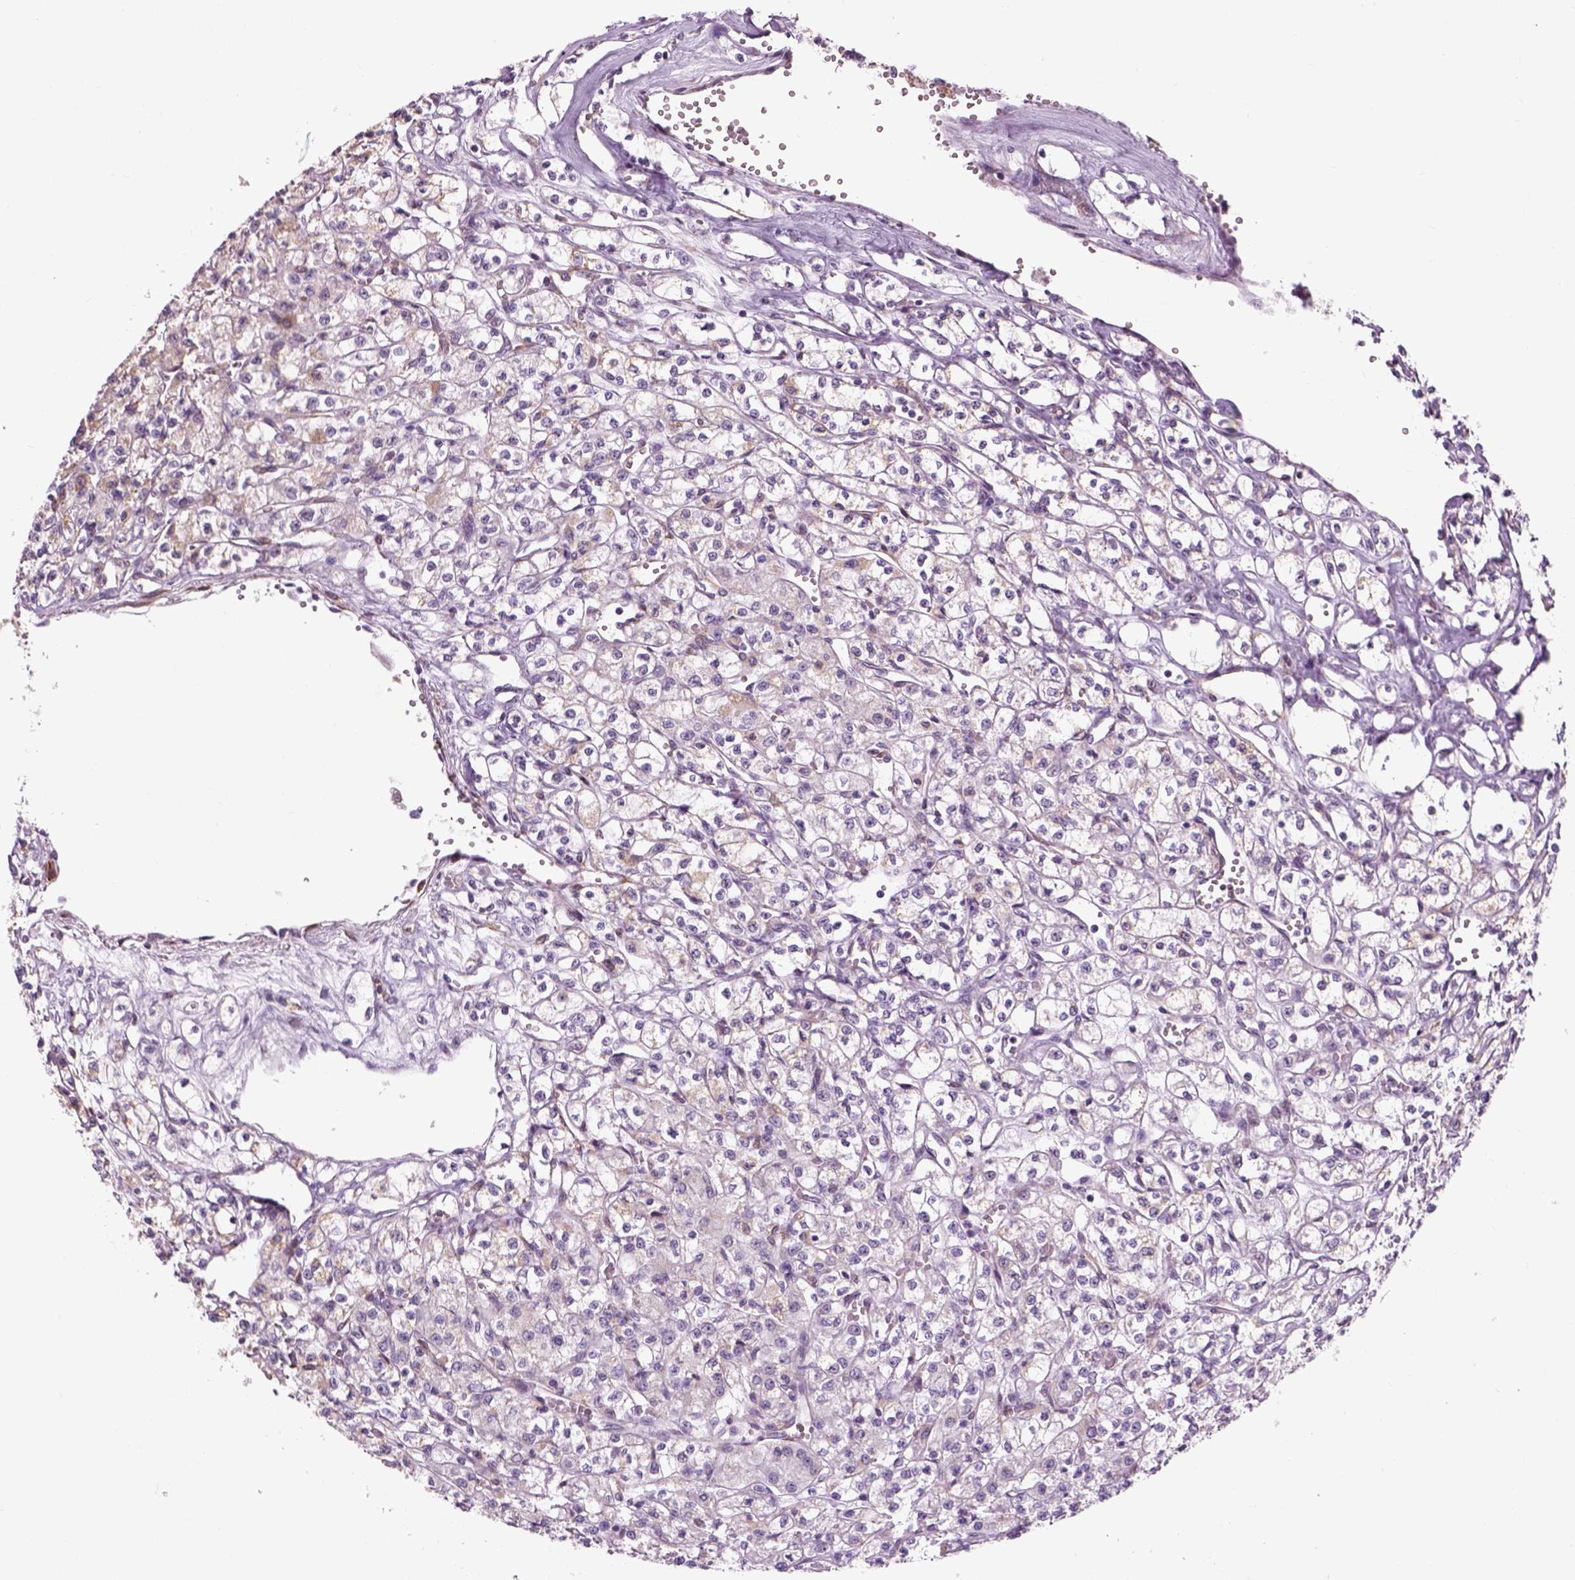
{"staining": {"intensity": "negative", "quantity": "none", "location": "none"}, "tissue": "renal cancer", "cell_type": "Tumor cells", "image_type": "cancer", "snomed": [{"axis": "morphology", "description": "Adenocarcinoma, NOS"}, {"axis": "topography", "description": "Kidney"}], "caption": "A high-resolution photomicrograph shows immunohistochemistry staining of renal cancer, which exhibits no significant staining in tumor cells.", "gene": "XK", "patient": {"sex": "female", "age": 70}}